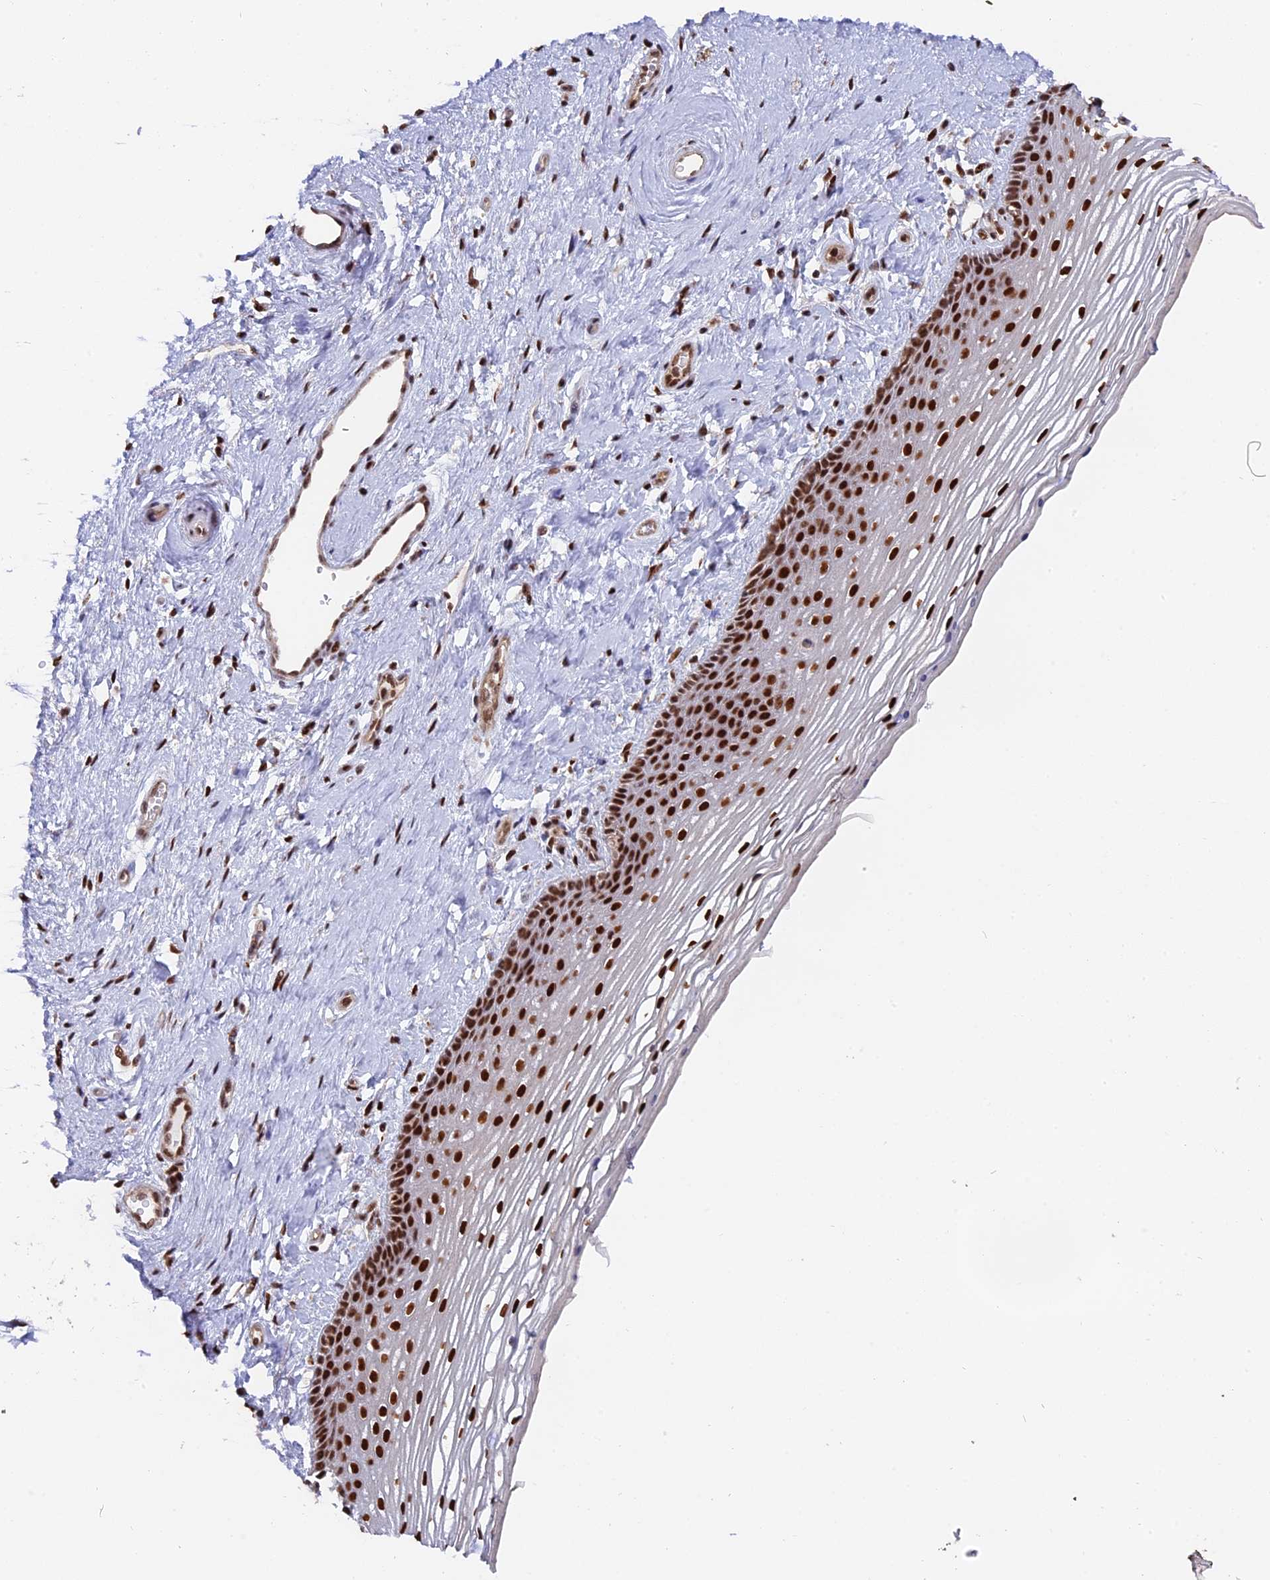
{"staining": {"intensity": "strong", "quantity": ">75%", "location": "nuclear"}, "tissue": "vagina", "cell_type": "Squamous epithelial cells", "image_type": "normal", "snomed": [{"axis": "morphology", "description": "Normal tissue, NOS"}, {"axis": "topography", "description": "Vagina"}], "caption": "An image of vagina stained for a protein displays strong nuclear brown staining in squamous epithelial cells. The staining was performed using DAB to visualize the protein expression in brown, while the nuclei were stained in blue with hematoxylin (Magnification: 20x).", "gene": "RAMACL", "patient": {"sex": "female", "age": 46}}